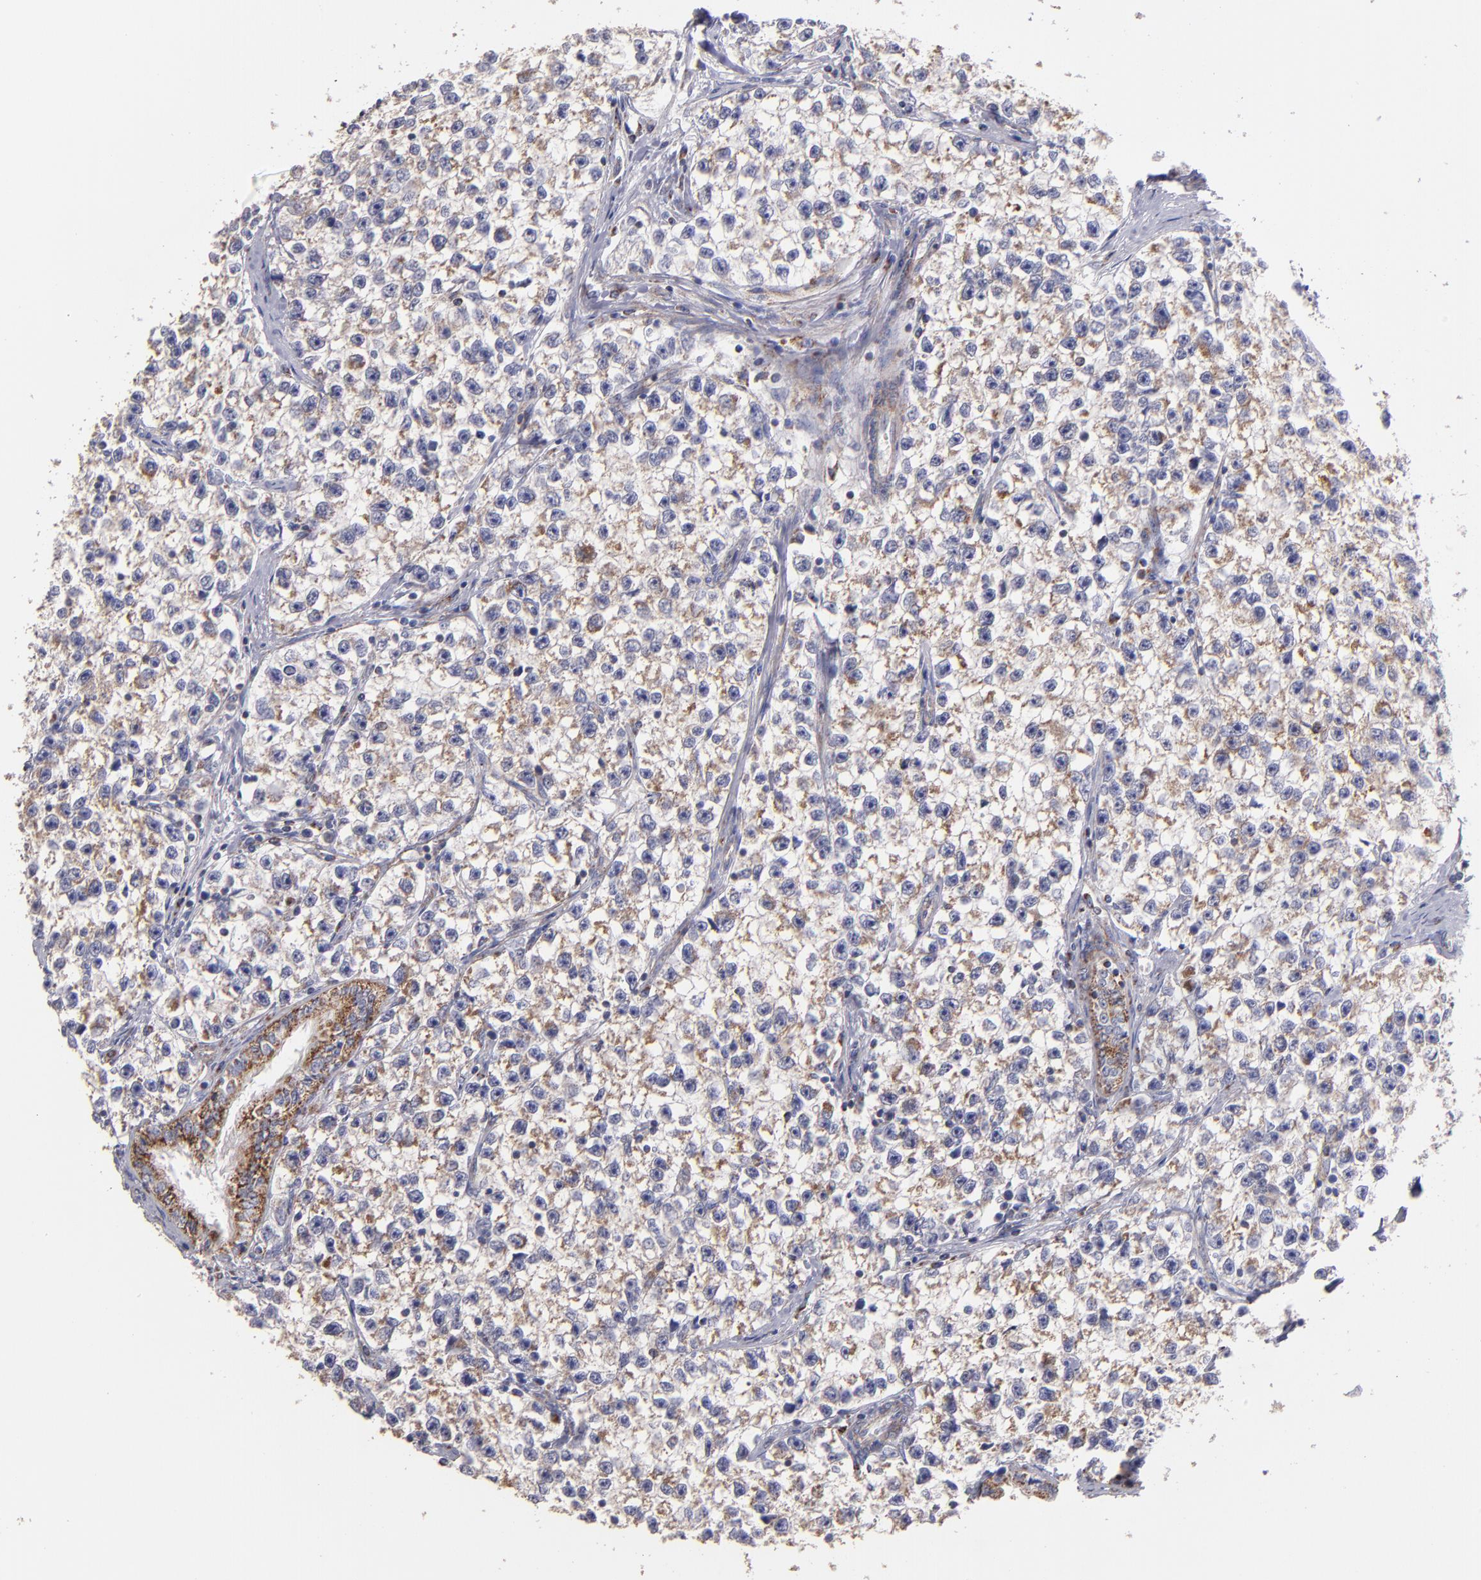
{"staining": {"intensity": "weak", "quantity": "25%-75%", "location": "cytoplasmic/membranous"}, "tissue": "testis cancer", "cell_type": "Tumor cells", "image_type": "cancer", "snomed": [{"axis": "morphology", "description": "Seminoma, NOS"}, {"axis": "morphology", "description": "Carcinoma, Embryonal, NOS"}, {"axis": "topography", "description": "Testis"}], "caption": "Protein expression analysis of human testis cancer reveals weak cytoplasmic/membranous expression in about 25%-75% of tumor cells.", "gene": "CLTA", "patient": {"sex": "male", "age": 30}}